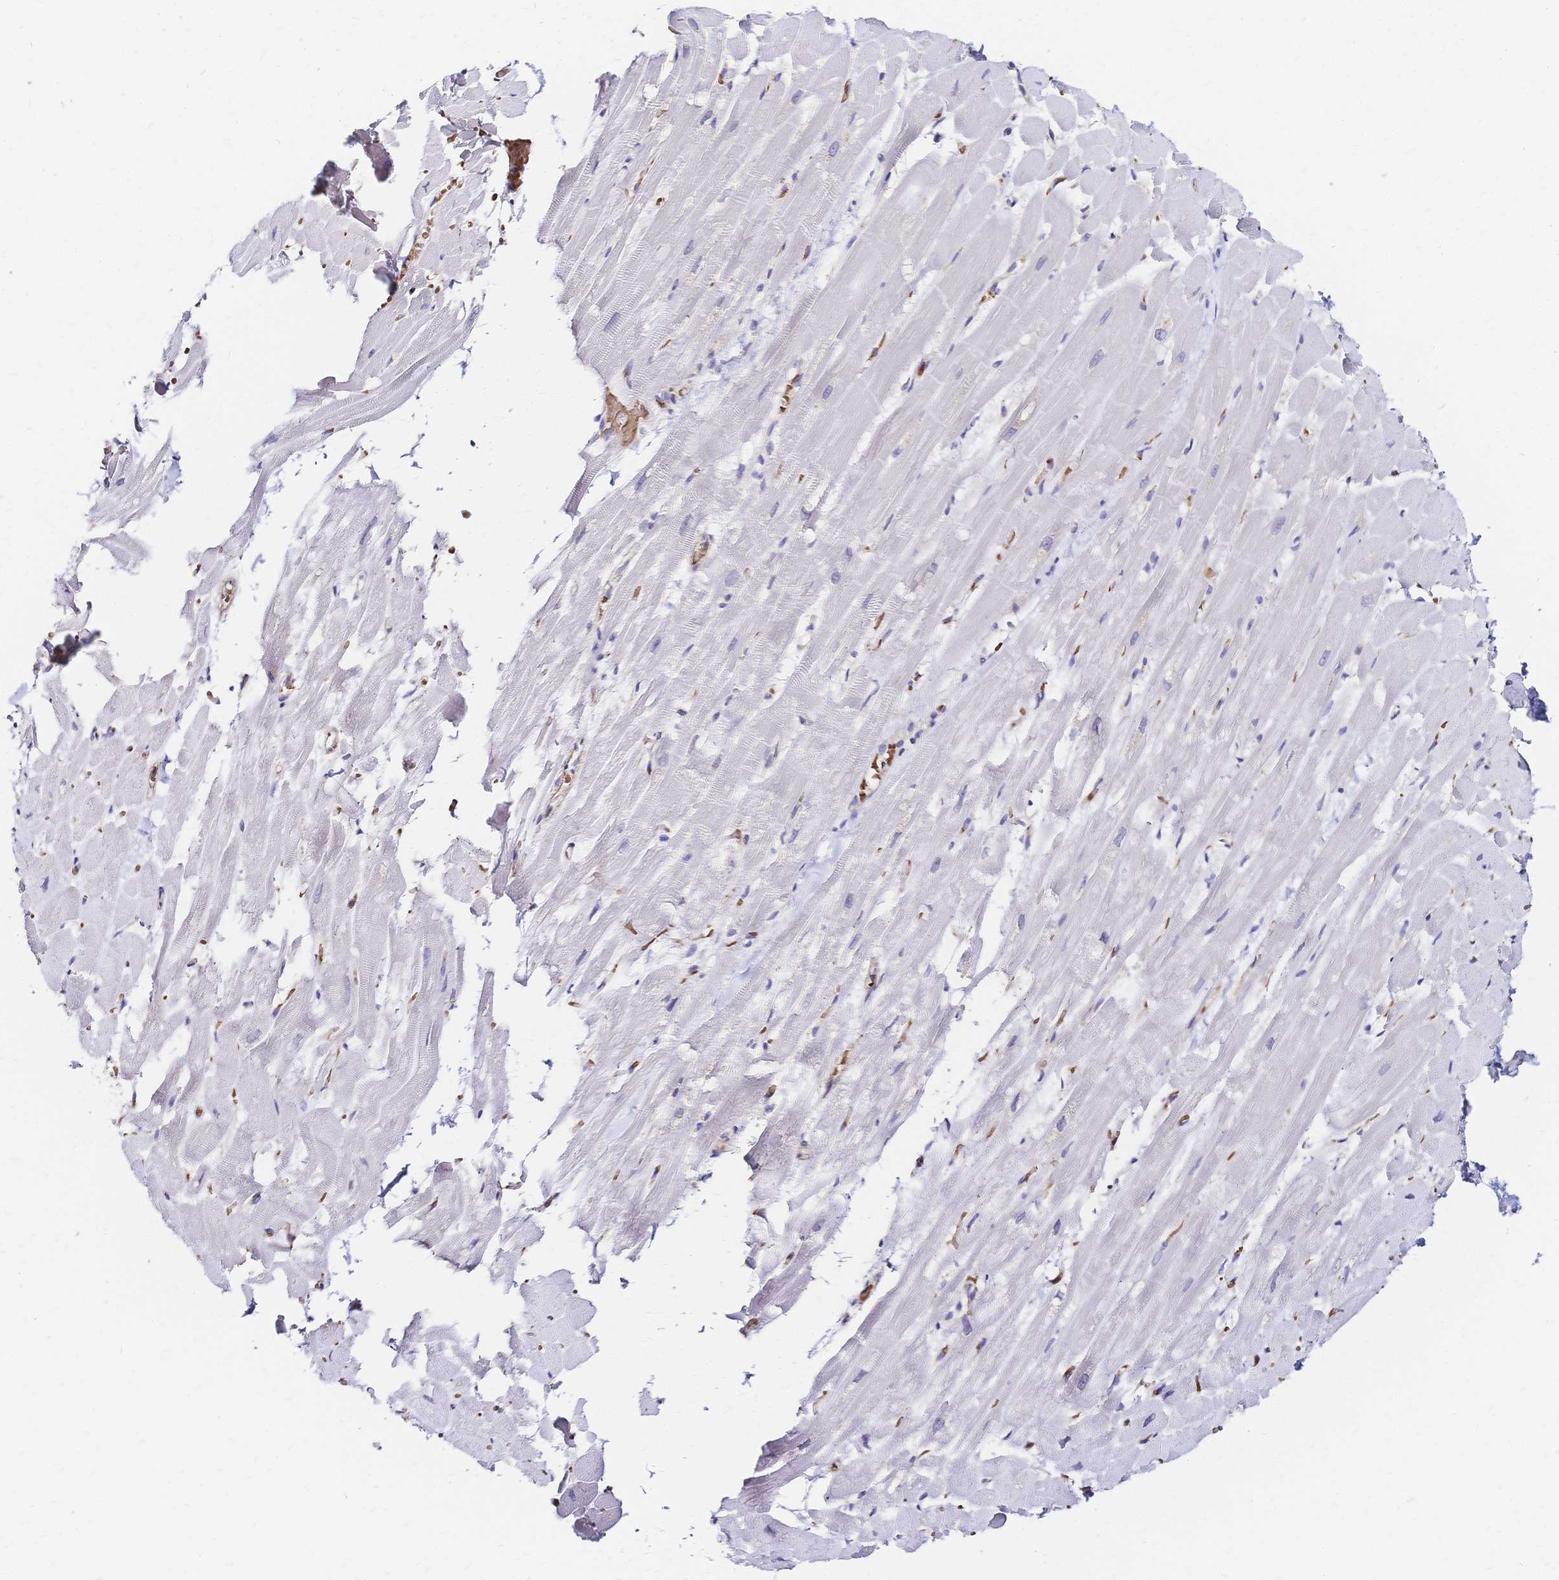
{"staining": {"intensity": "negative", "quantity": "none", "location": "none"}, "tissue": "heart muscle", "cell_type": "Cardiomyocytes", "image_type": "normal", "snomed": [{"axis": "morphology", "description": "Normal tissue, NOS"}, {"axis": "topography", "description": "Heart"}], "caption": "Immunohistochemistry (IHC) image of benign human heart muscle stained for a protein (brown), which demonstrates no staining in cardiomyocytes. (DAB immunohistochemistry visualized using brightfield microscopy, high magnification).", "gene": "SLC5A1", "patient": {"sex": "male", "age": 37}}